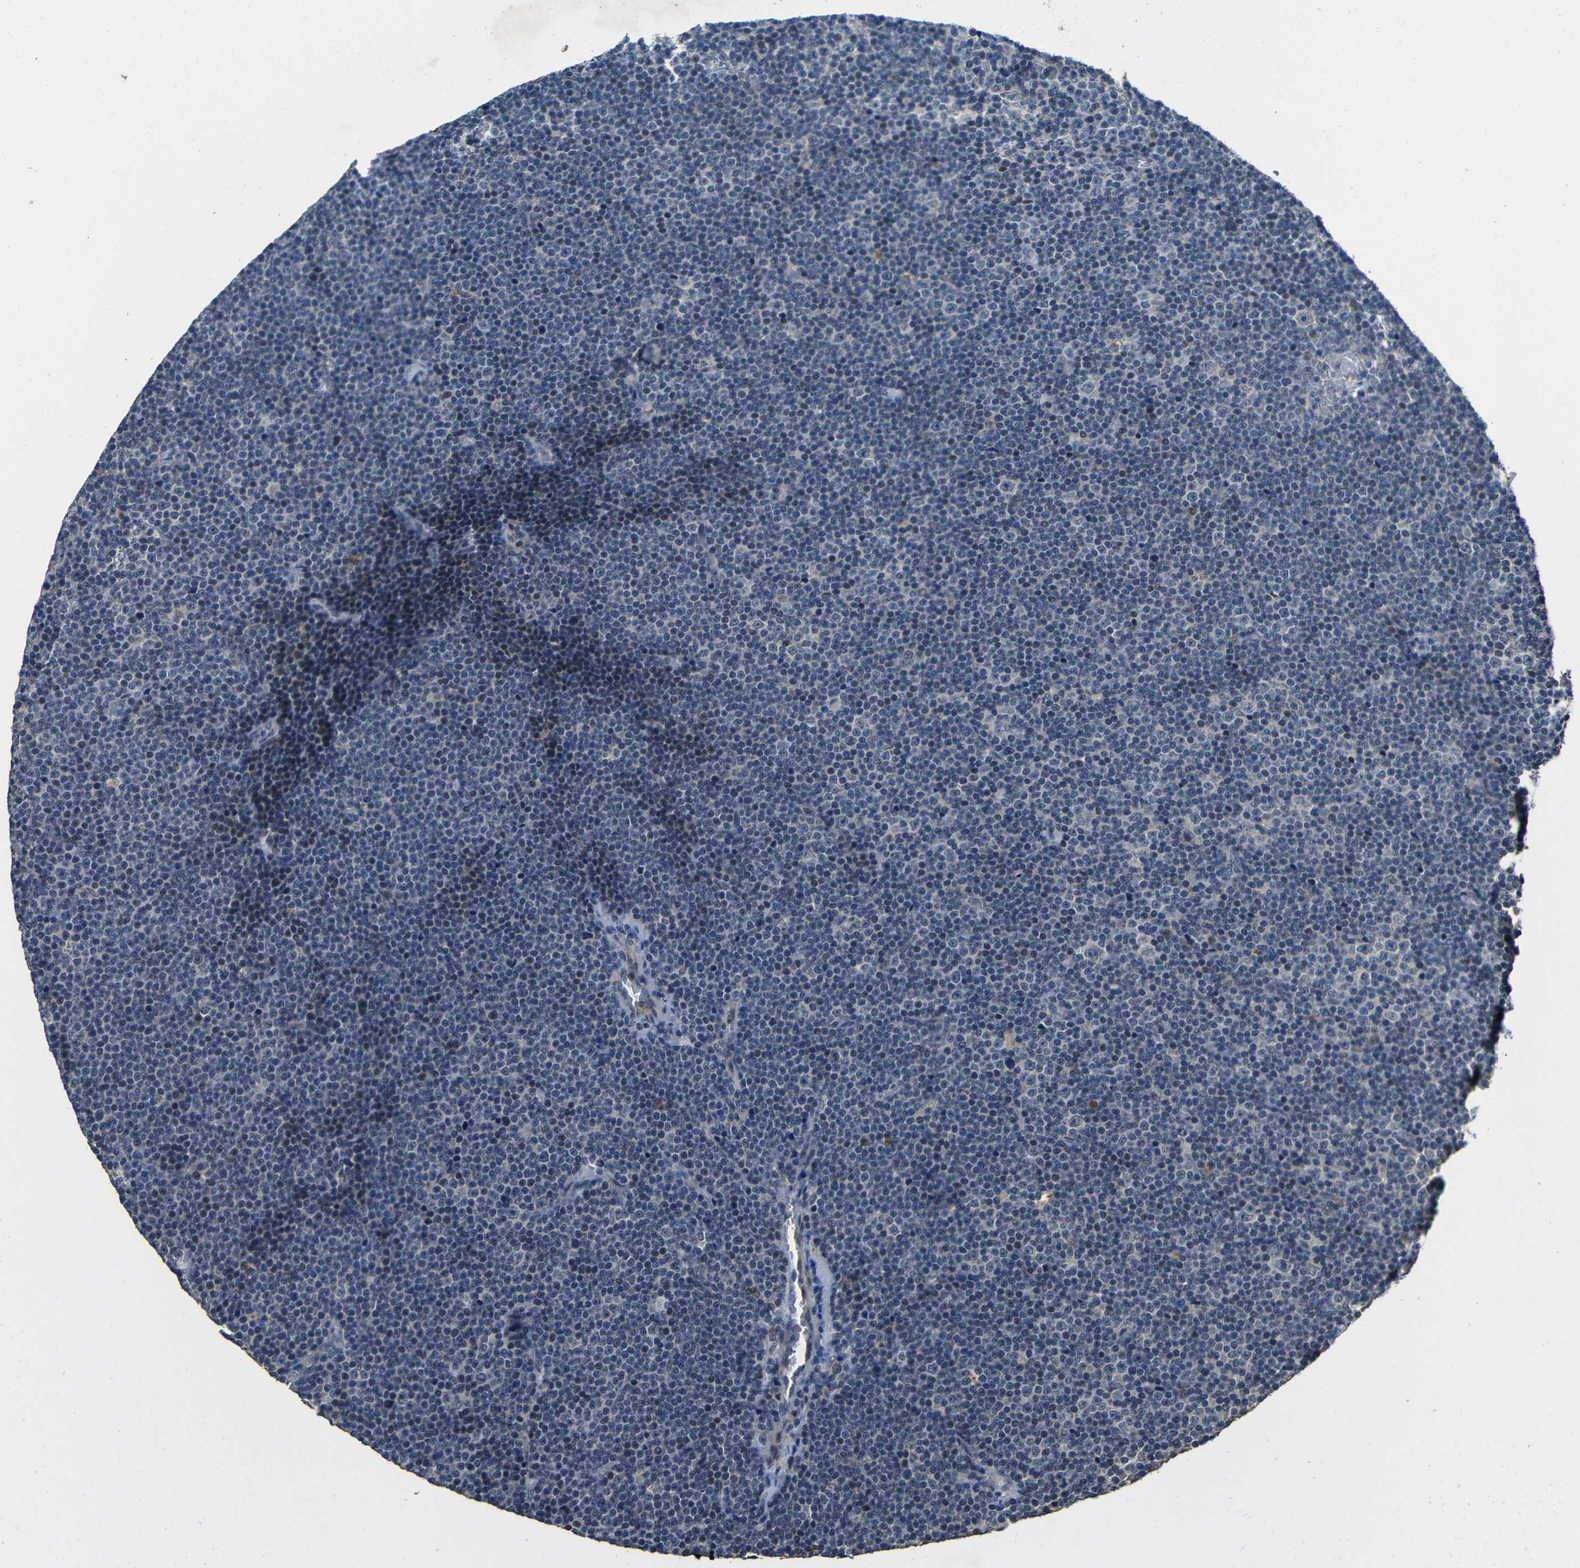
{"staining": {"intensity": "negative", "quantity": "none", "location": "none"}, "tissue": "lymphoma", "cell_type": "Tumor cells", "image_type": "cancer", "snomed": [{"axis": "morphology", "description": "Malignant lymphoma, non-Hodgkin's type, Low grade"}, {"axis": "topography", "description": "Lymph node"}], "caption": "Immunohistochemistry (IHC) photomicrograph of neoplastic tissue: human lymphoma stained with DAB reveals no significant protein expression in tumor cells.", "gene": "C6orf89", "patient": {"sex": "female", "age": 67}}